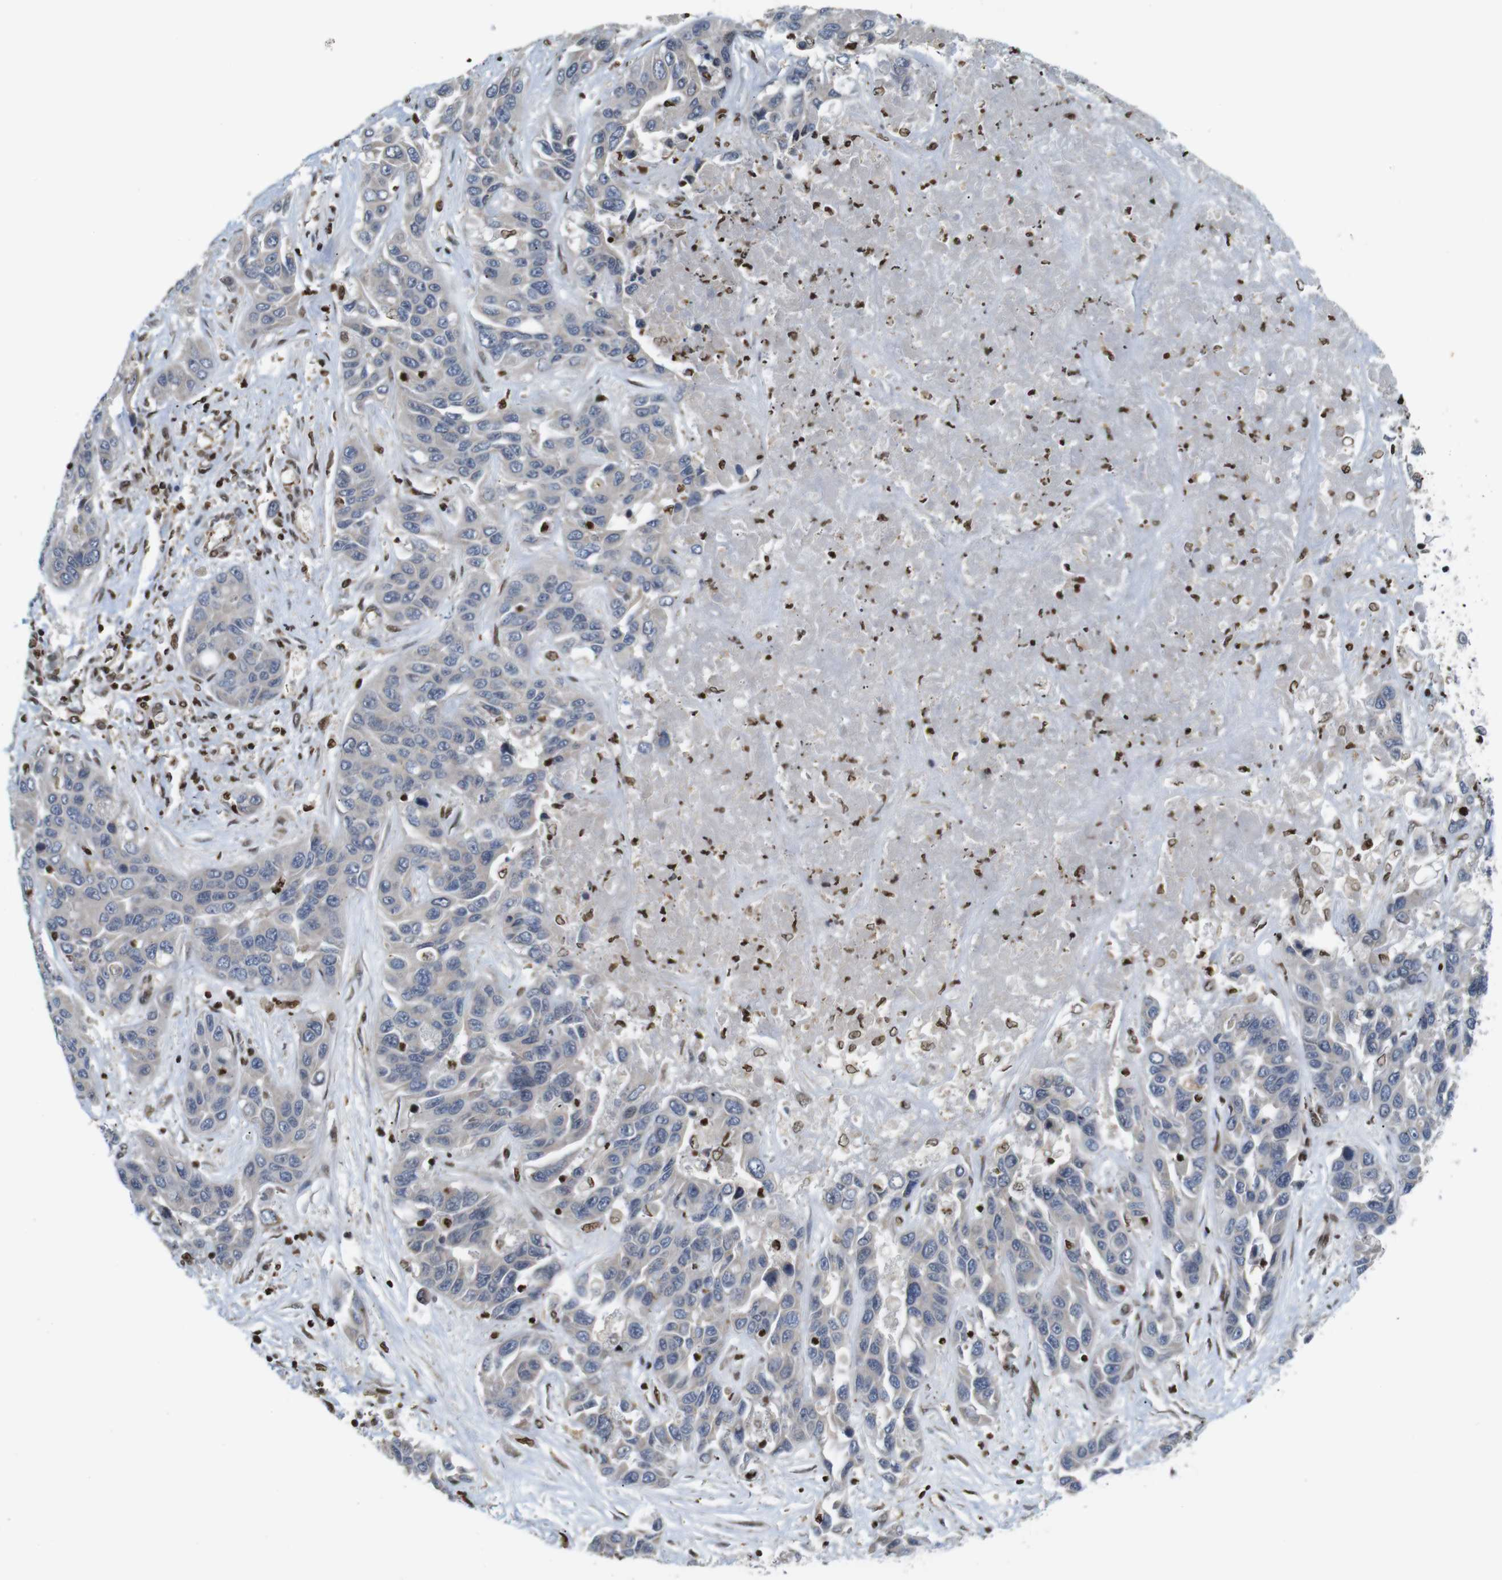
{"staining": {"intensity": "weak", "quantity": ">75%", "location": "cytoplasmic/membranous"}, "tissue": "liver cancer", "cell_type": "Tumor cells", "image_type": "cancer", "snomed": [{"axis": "morphology", "description": "Cholangiocarcinoma"}, {"axis": "topography", "description": "Liver"}], "caption": "Immunohistochemical staining of liver cholangiocarcinoma reveals low levels of weak cytoplasmic/membranous positivity in approximately >75% of tumor cells. (Stains: DAB (3,3'-diaminobenzidine) in brown, nuclei in blue, Microscopy: brightfield microscopy at high magnification).", "gene": "MBD1", "patient": {"sex": "female", "age": 52}}